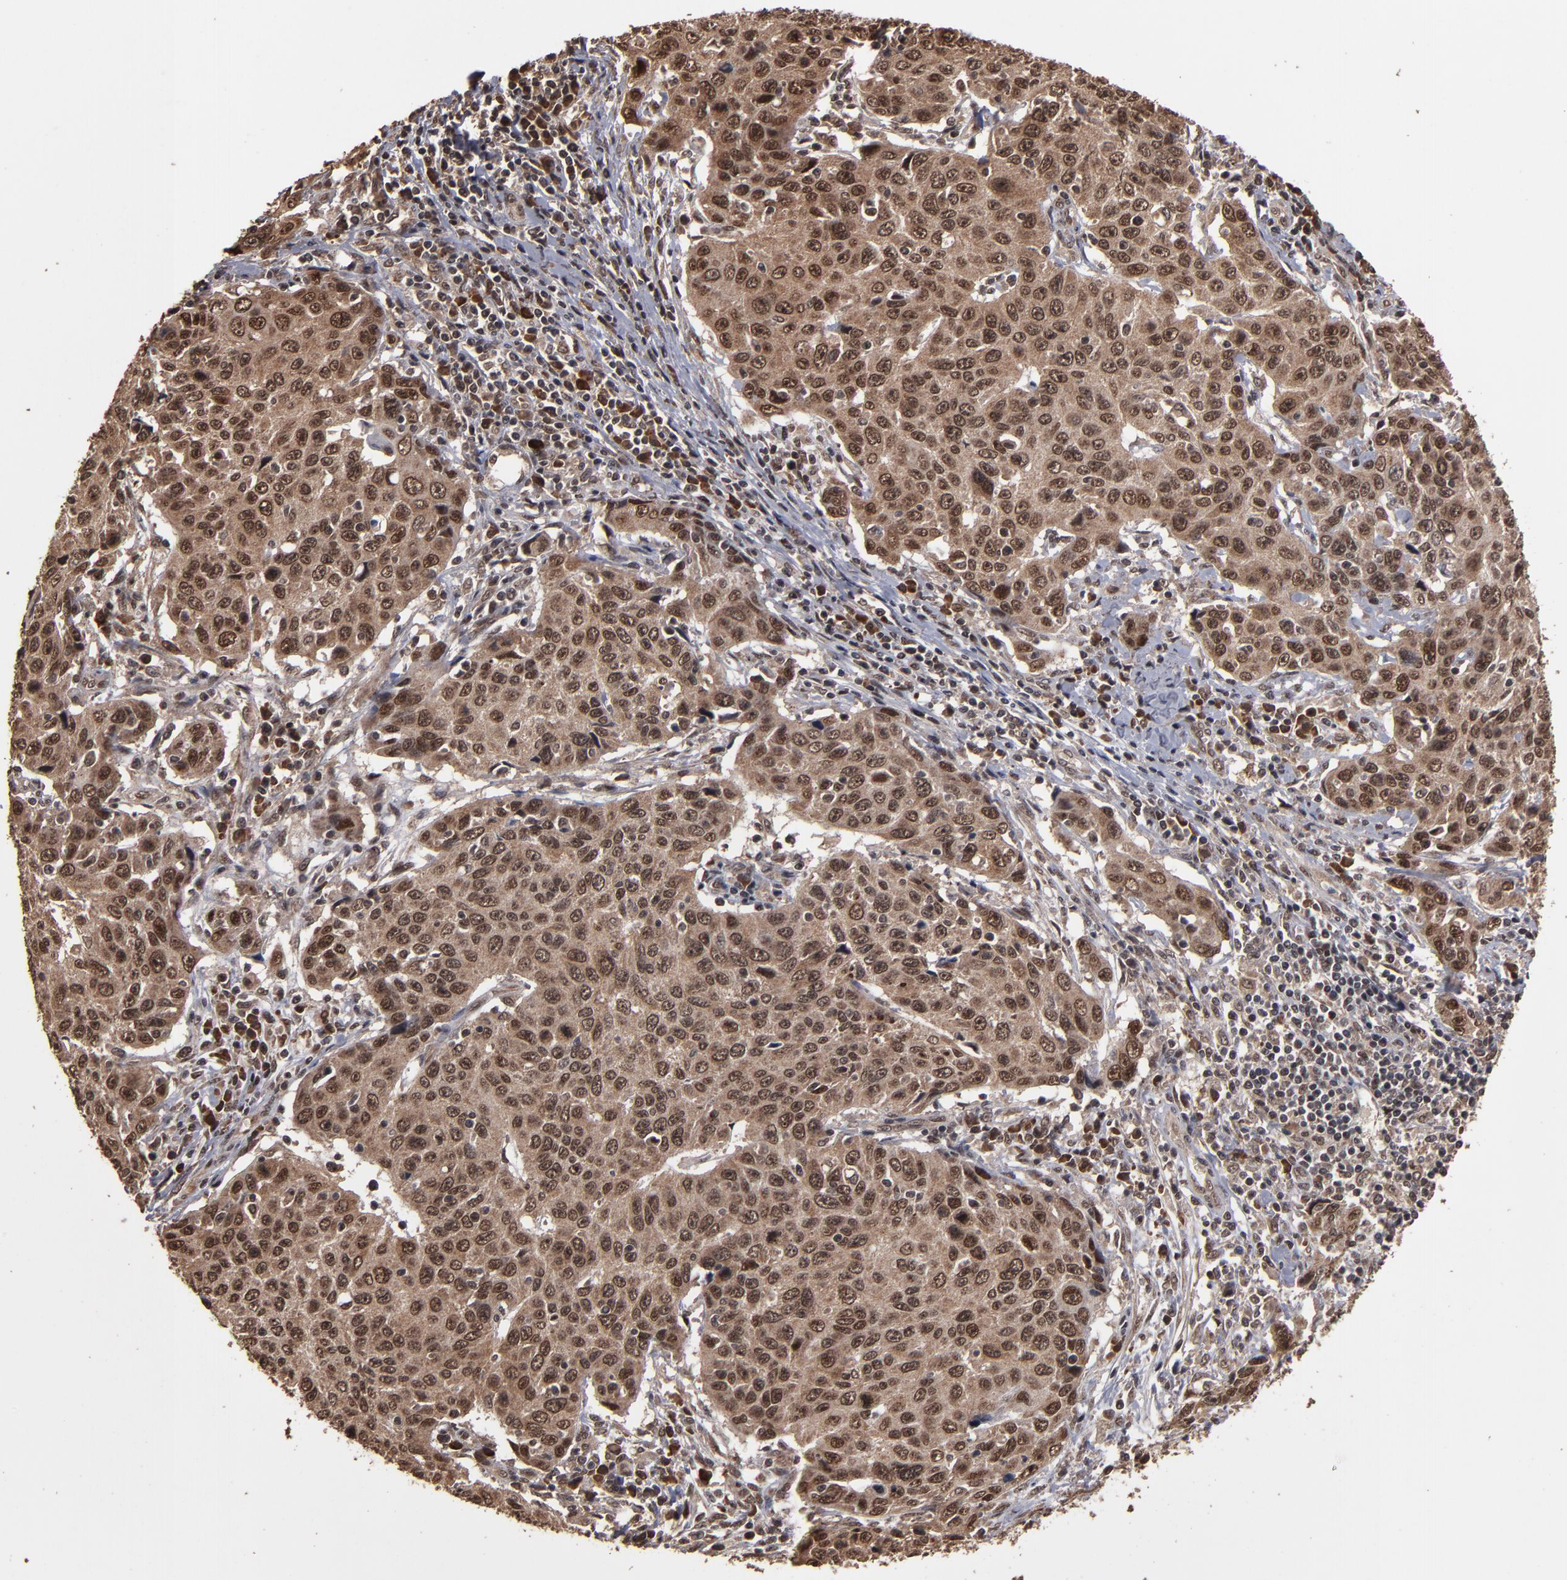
{"staining": {"intensity": "strong", "quantity": ">75%", "location": "cytoplasmic/membranous,nuclear"}, "tissue": "cervical cancer", "cell_type": "Tumor cells", "image_type": "cancer", "snomed": [{"axis": "morphology", "description": "Squamous cell carcinoma, NOS"}, {"axis": "topography", "description": "Cervix"}], "caption": "Immunohistochemical staining of human cervical cancer (squamous cell carcinoma) reveals high levels of strong cytoplasmic/membranous and nuclear staining in approximately >75% of tumor cells.", "gene": "NXF2B", "patient": {"sex": "female", "age": 53}}